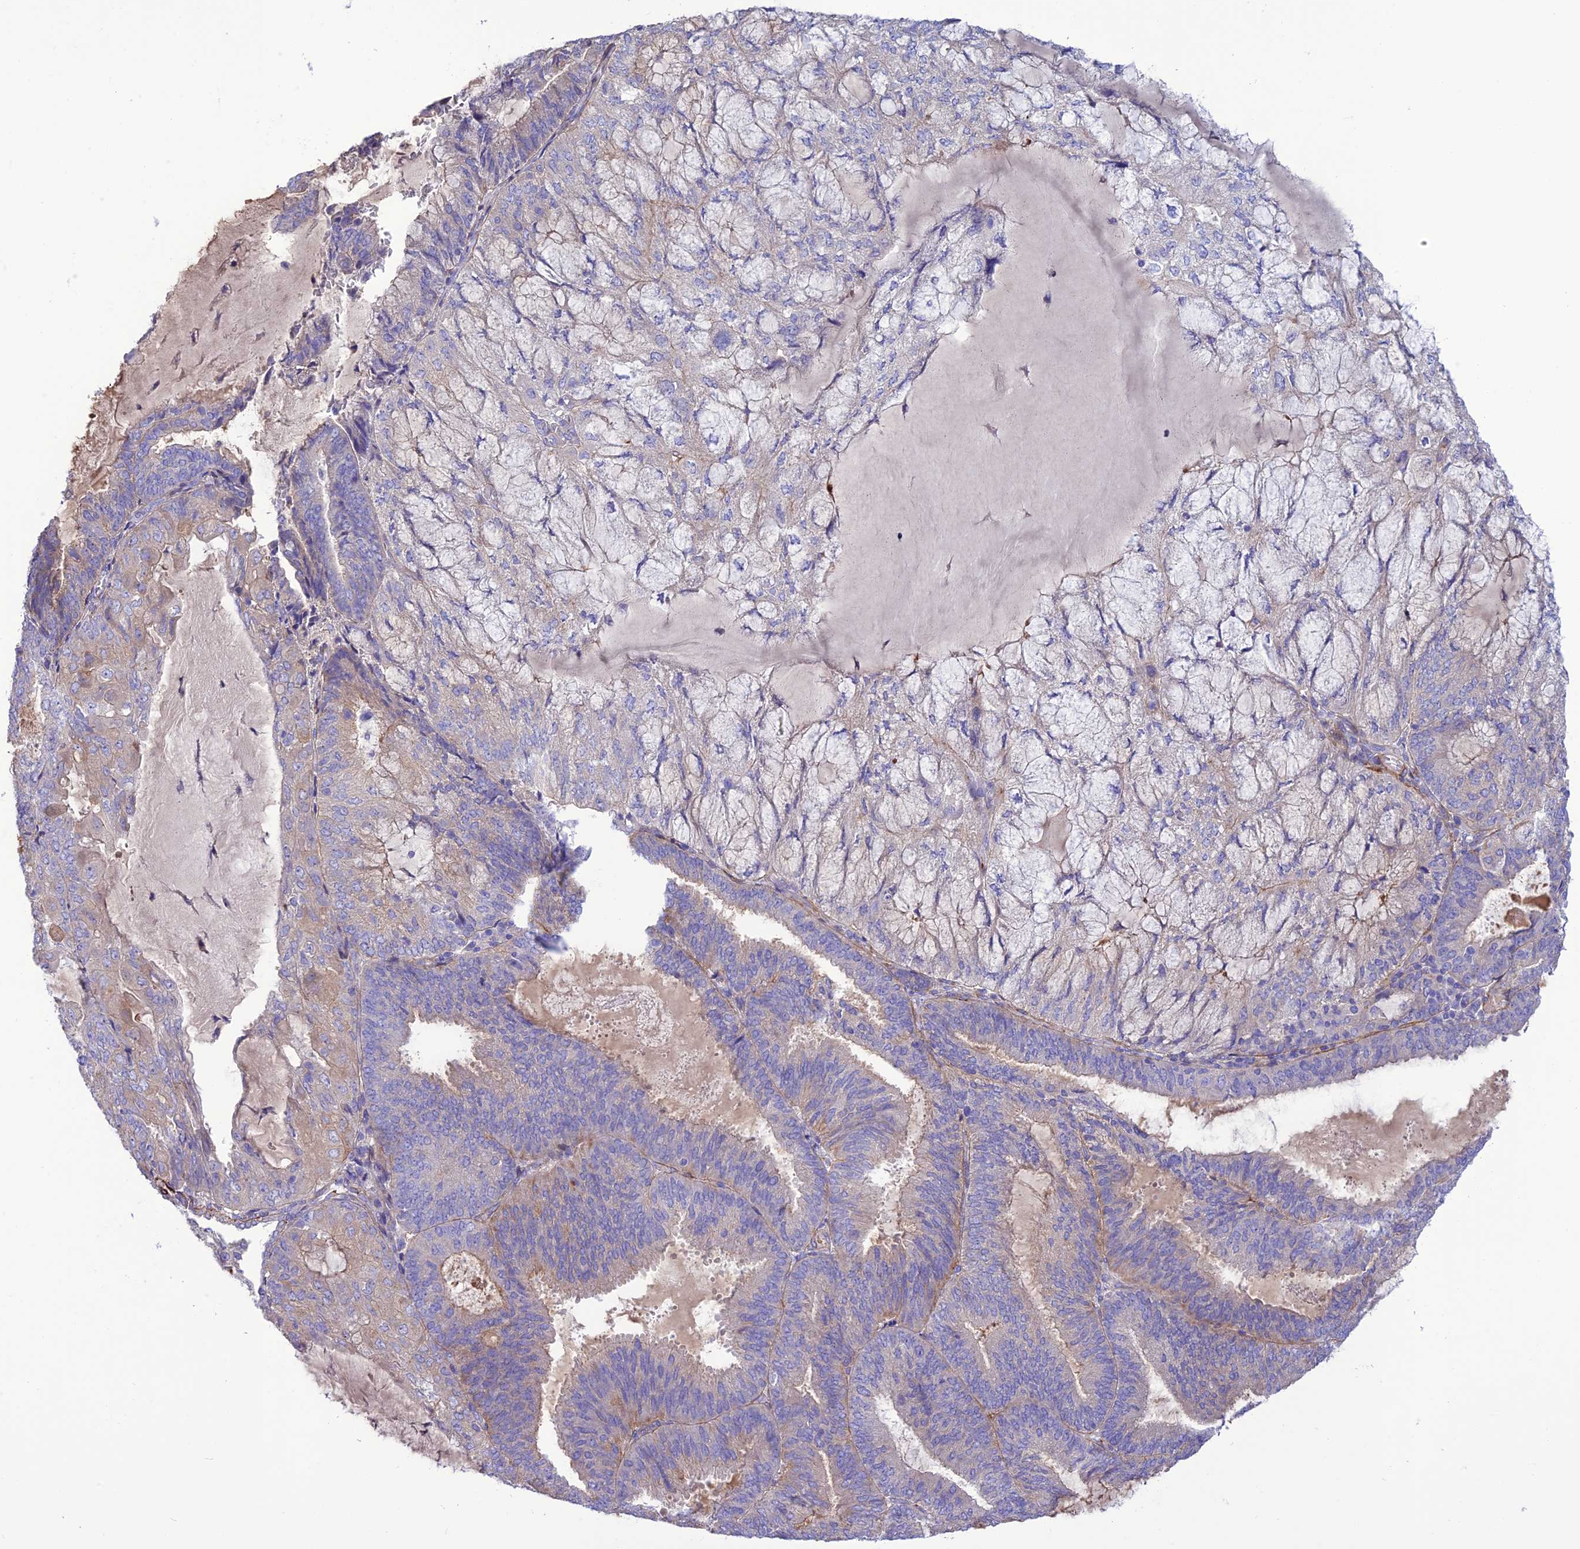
{"staining": {"intensity": "weak", "quantity": "<25%", "location": "cytoplasmic/membranous"}, "tissue": "endometrial cancer", "cell_type": "Tumor cells", "image_type": "cancer", "snomed": [{"axis": "morphology", "description": "Adenocarcinoma, NOS"}, {"axis": "topography", "description": "Endometrium"}], "caption": "IHC of endometrial cancer demonstrates no positivity in tumor cells.", "gene": "FRA10AC1", "patient": {"sex": "female", "age": 81}}